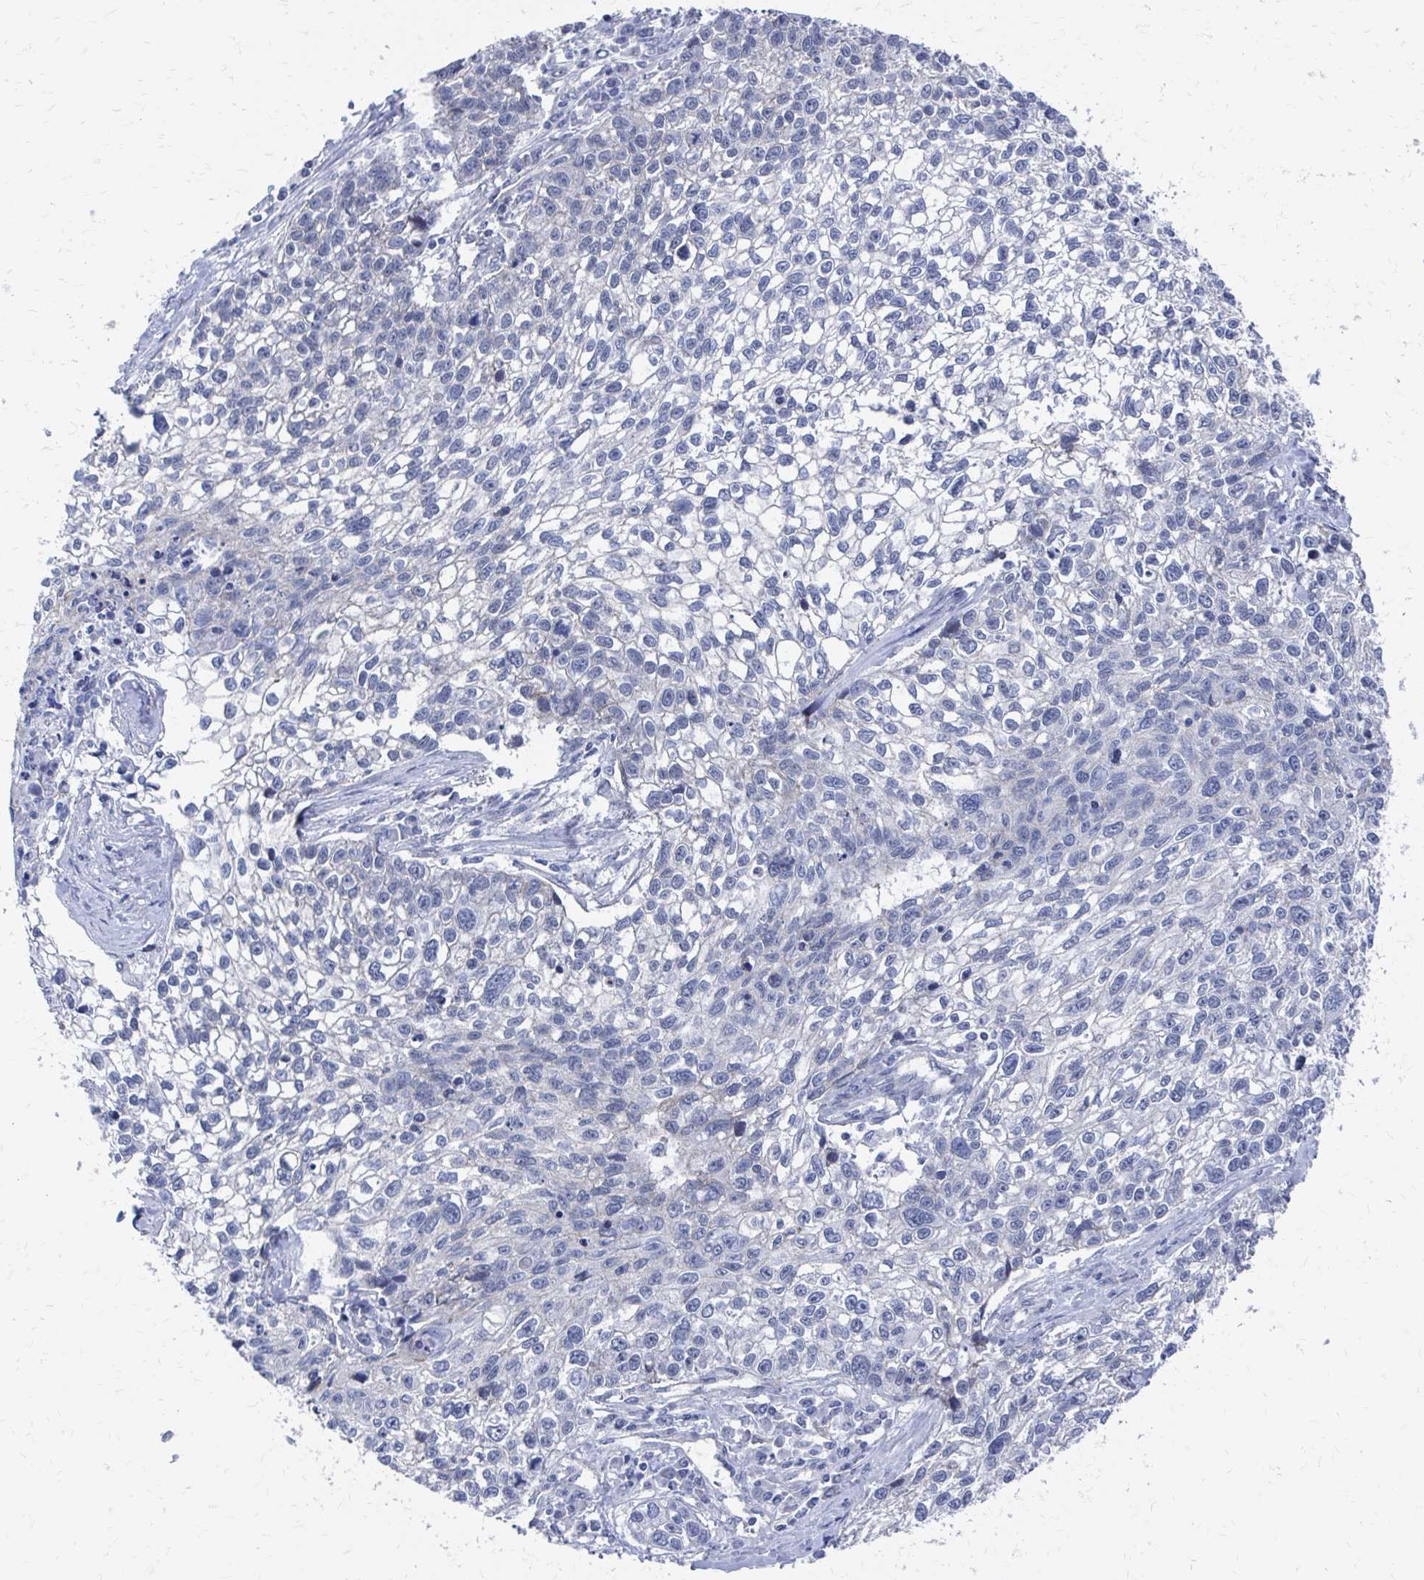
{"staining": {"intensity": "negative", "quantity": "none", "location": "none"}, "tissue": "lung cancer", "cell_type": "Tumor cells", "image_type": "cancer", "snomed": [{"axis": "morphology", "description": "Squamous cell carcinoma, NOS"}, {"axis": "topography", "description": "Lung"}], "caption": "Protein analysis of lung cancer demonstrates no significant staining in tumor cells.", "gene": "PLEKHG7", "patient": {"sex": "male", "age": 74}}